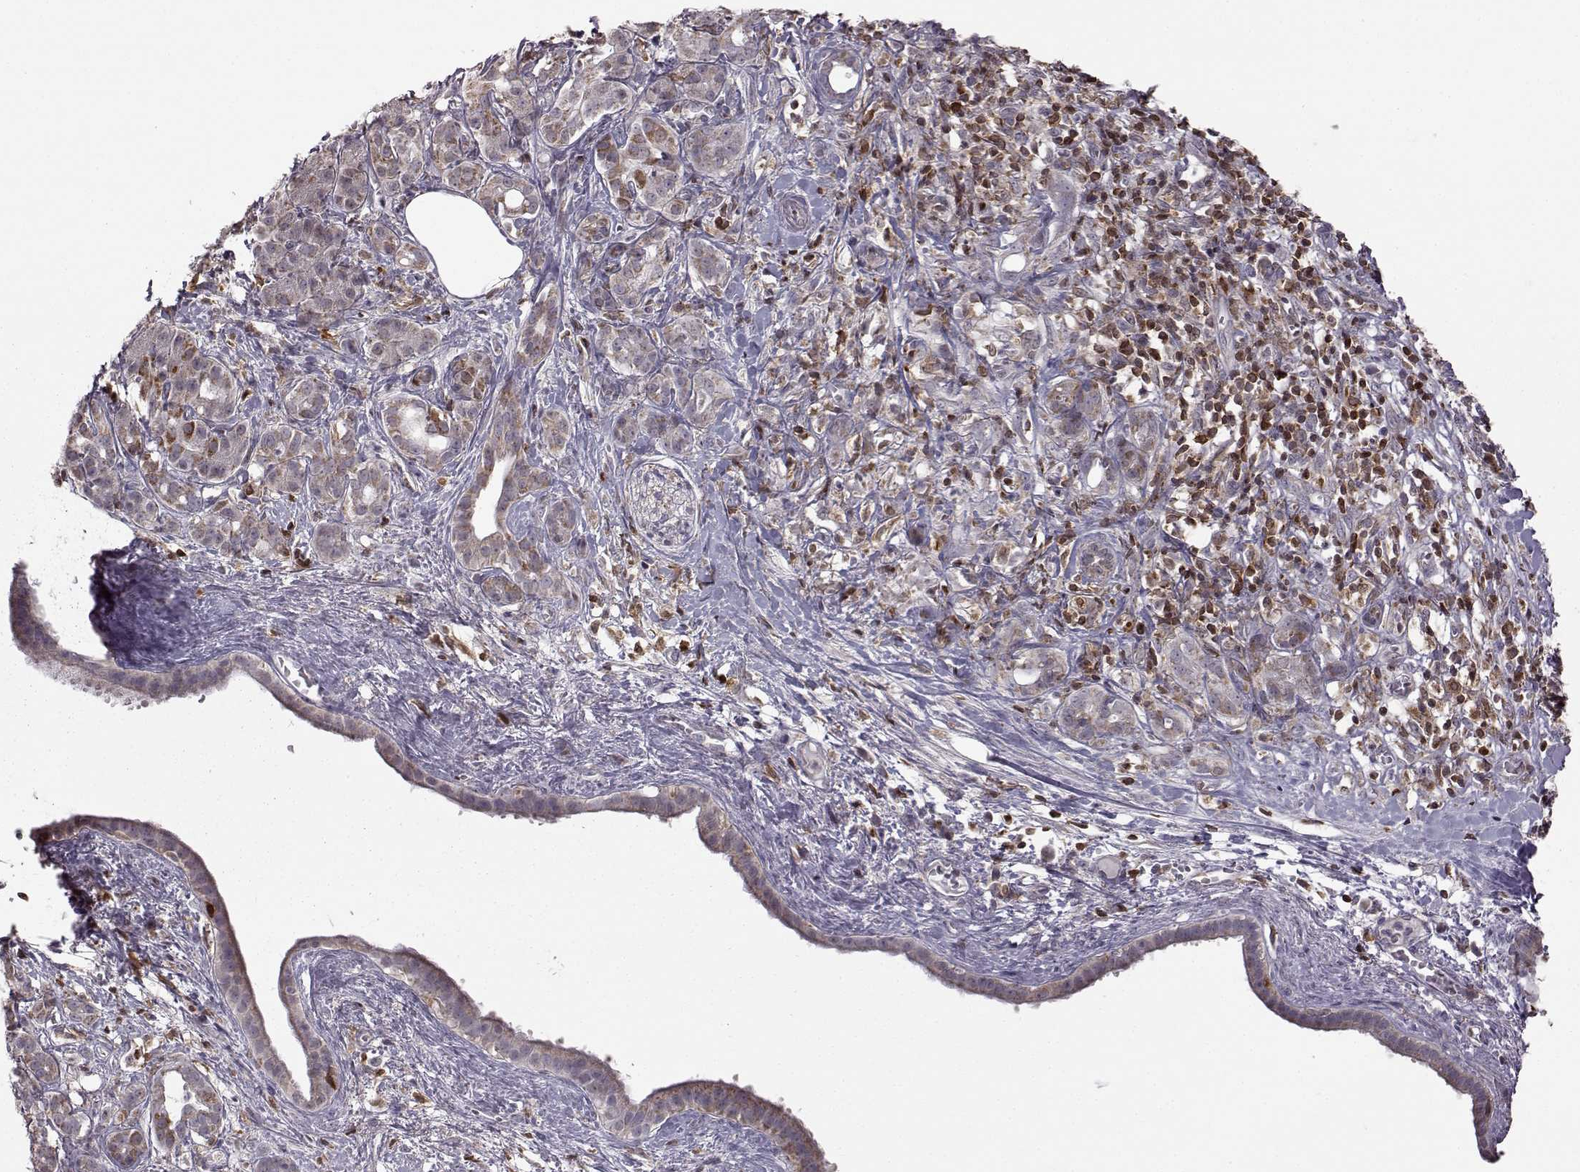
{"staining": {"intensity": "moderate", "quantity": "<25%", "location": "cytoplasmic/membranous"}, "tissue": "pancreatic cancer", "cell_type": "Tumor cells", "image_type": "cancer", "snomed": [{"axis": "morphology", "description": "Adenocarcinoma, NOS"}, {"axis": "topography", "description": "Pancreas"}], "caption": "Approximately <25% of tumor cells in pancreatic cancer (adenocarcinoma) show moderate cytoplasmic/membranous protein staining as visualized by brown immunohistochemical staining.", "gene": "DOK2", "patient": {"sex": "male", "age": 61}}